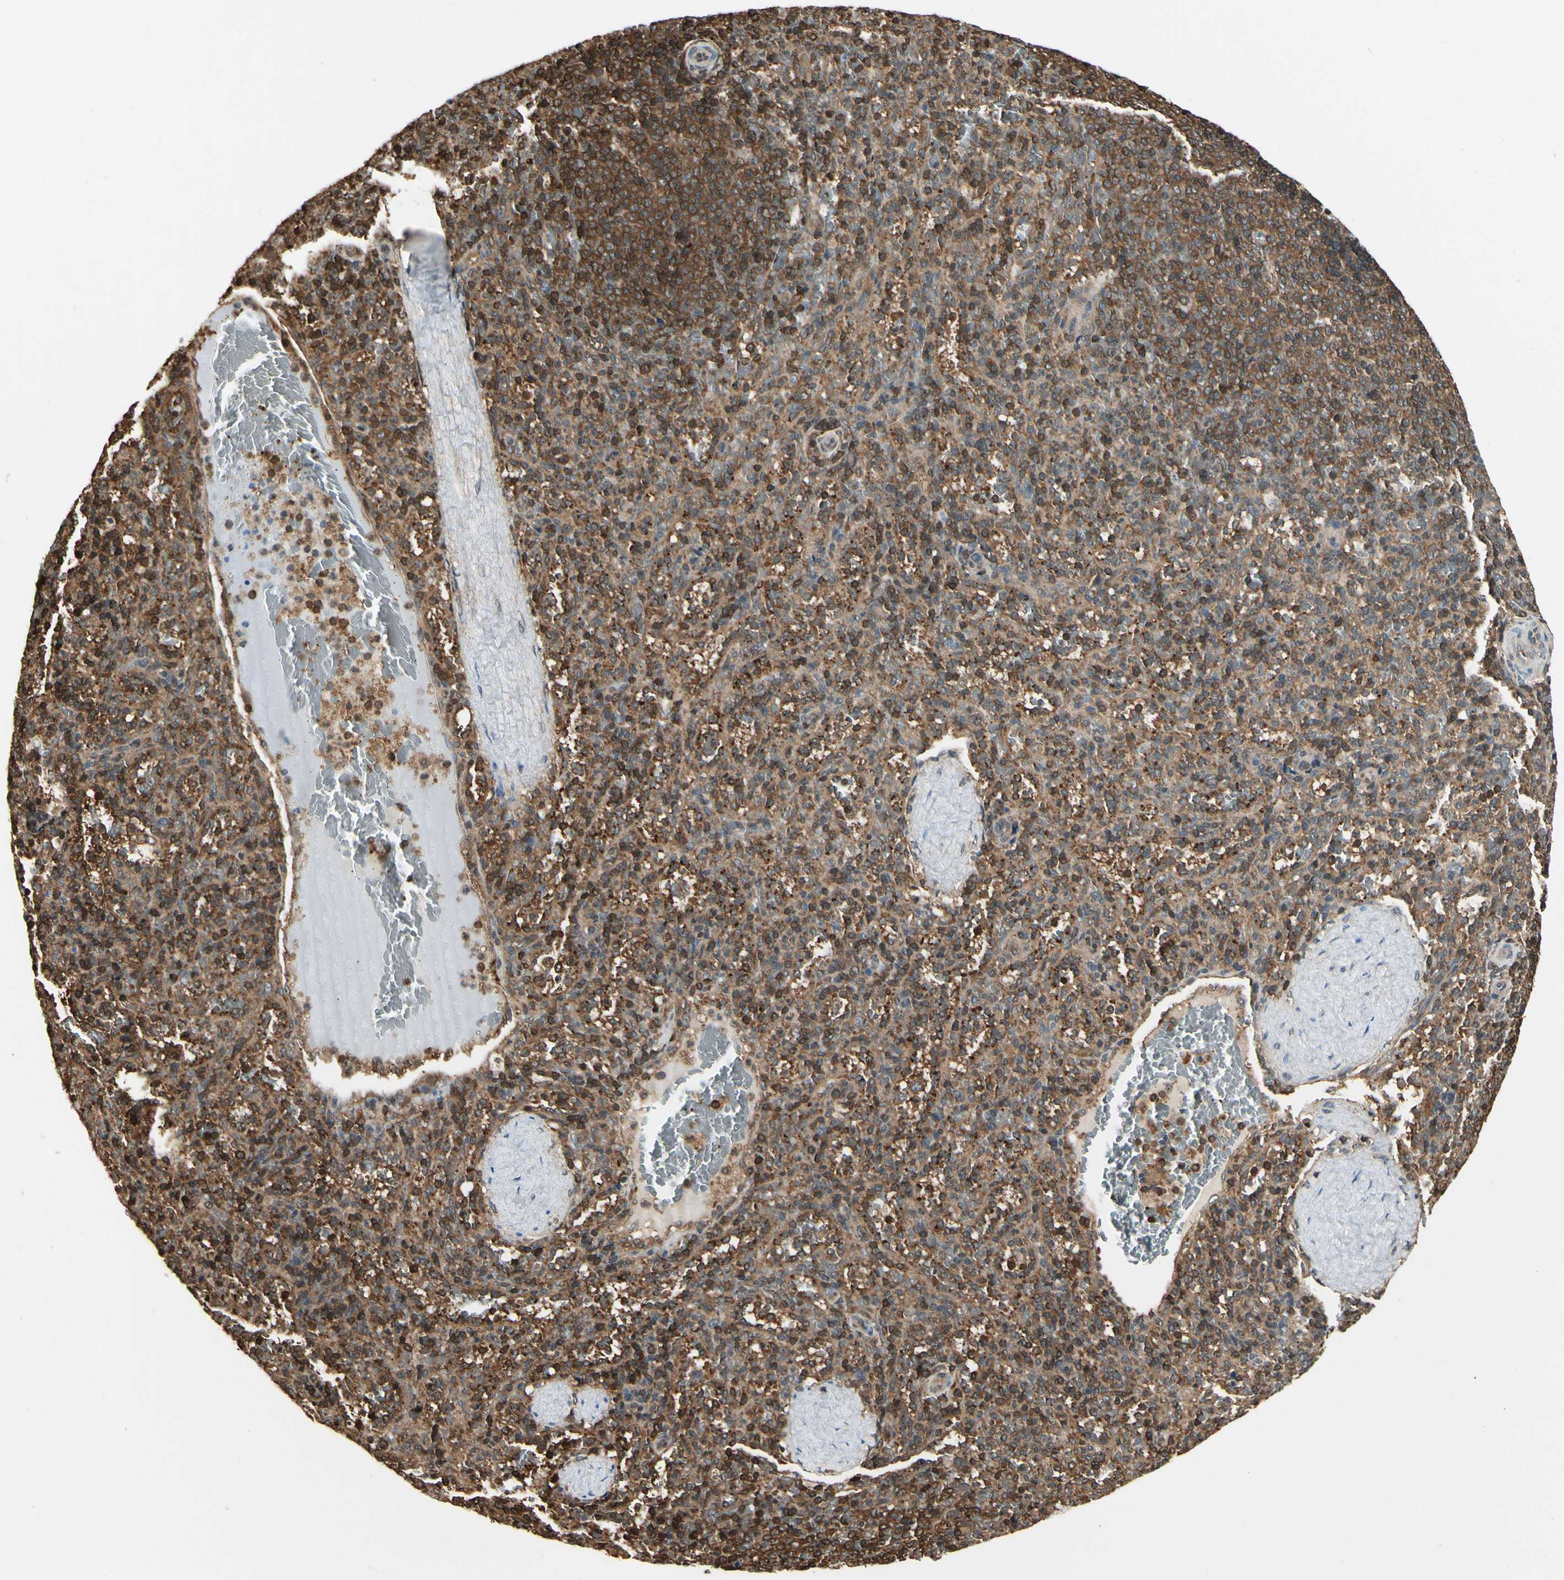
{"staining": {"intensity": "strong", "quantity": "25%-75%", "location": "cytoplasmic/membranous"}, "tissue": "spleen", "cell_type": "Cells in red pulp", "image_type": "normal", "snomed": [{"axis": "morphology", "description": "Normal tissue, NOS"}, {"axis": "topography", "description": "Spleen"}], "caption": "Spleen was stained to show a protein in brown. There is high levels of strong cytoplasmic/membranous positivity in about 25%-75% of cells in red pulp. Ihc stains the protein in brown and the nuclei are stained blue.", "gene": "YWHAB", "patient": {"sex": "female", "age": 21}}